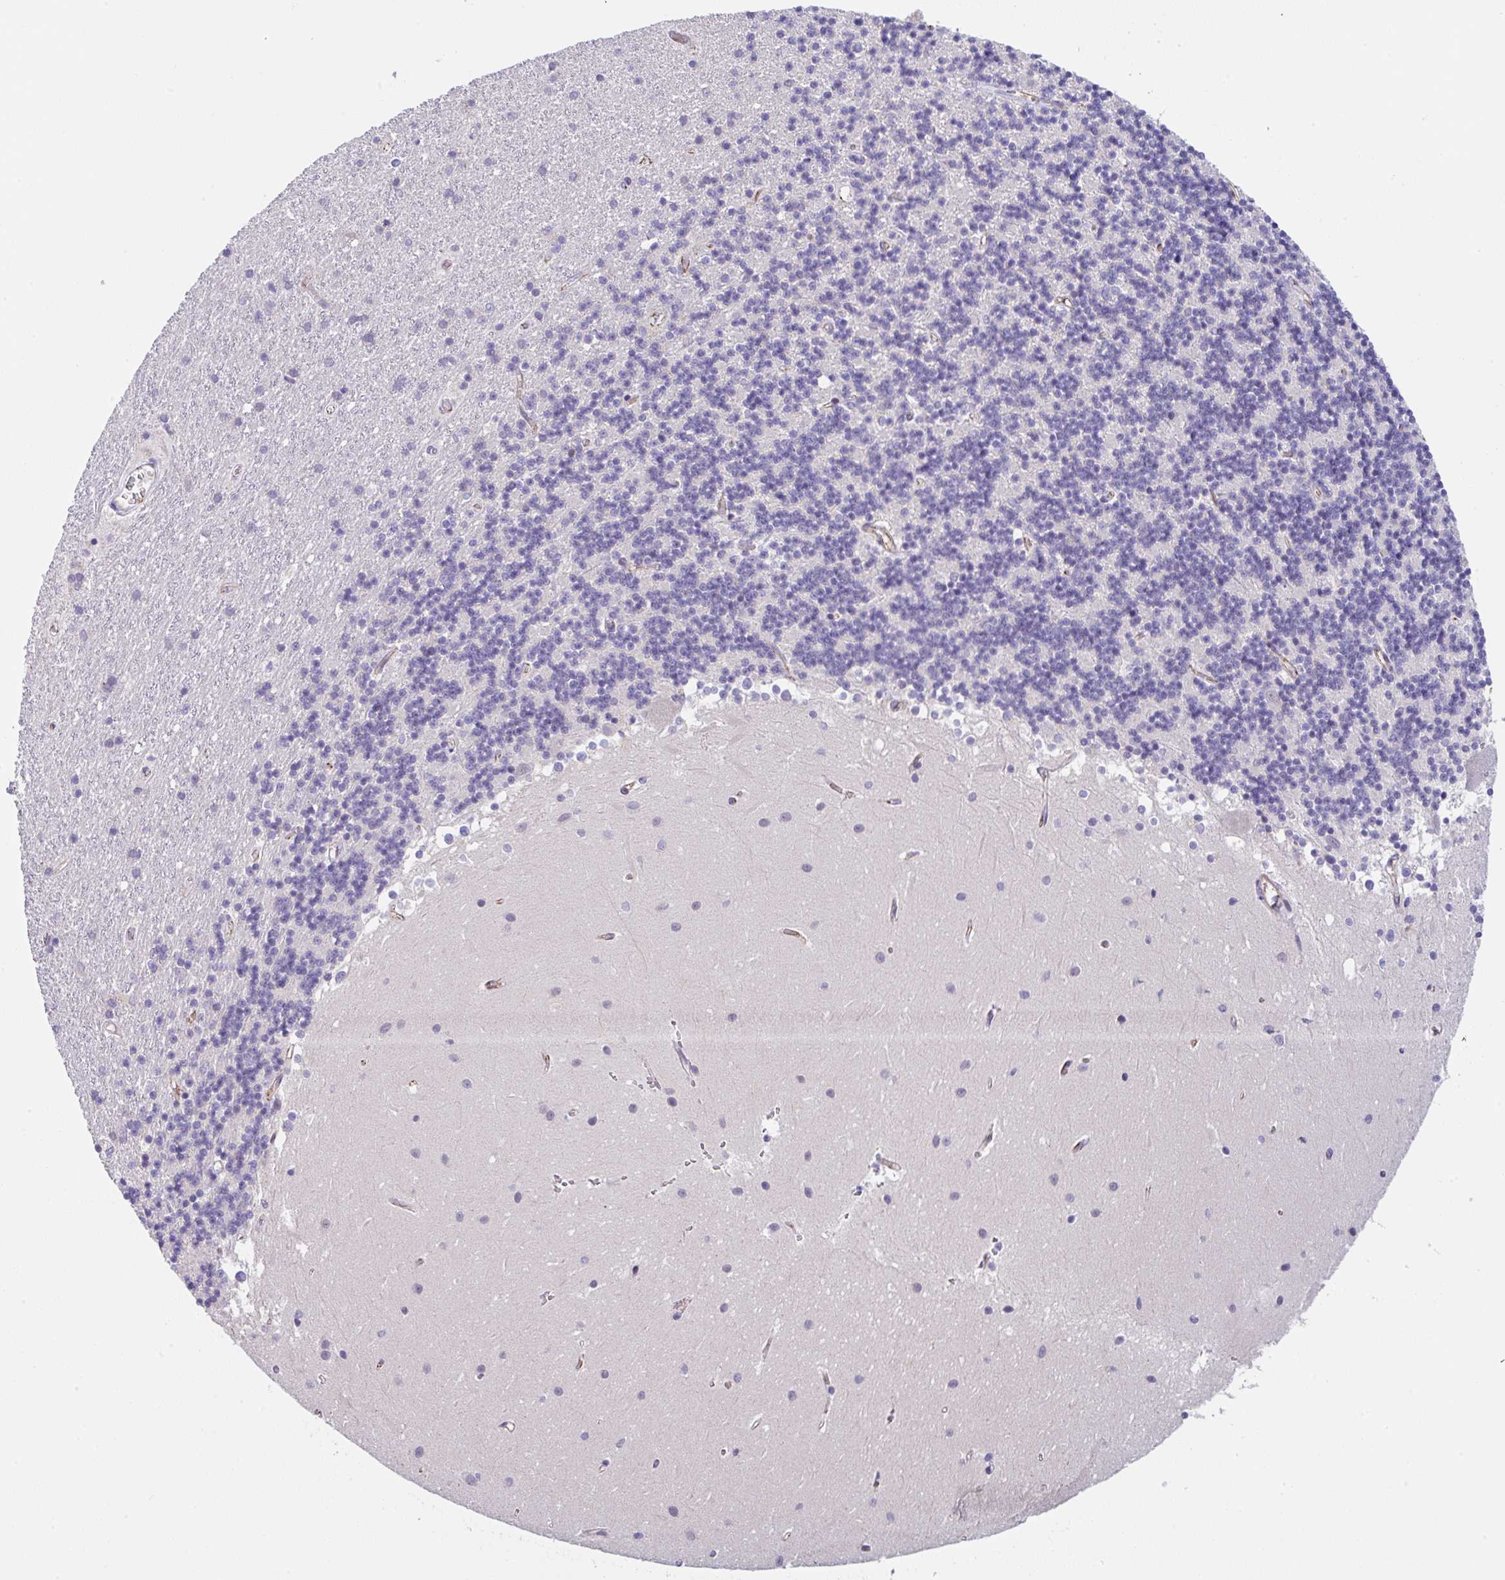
{"staining": {"intensity": "negative", "quantity": "none", "location": "none"}, "tissue": "cerebellum", "cell_type": "Cells in granular layer", "image_type": "normal", "snomed": [{"axis": "morphology", "description": "Normal tissue, NOS"}, {"axis": "topography", "description": "Cerebellum"}], "caption": "This is an IHC image of normal human cerebellum. There is no staining in cells in granular layer.", "gene": "CGNL1", "patient": {"sex": "male", "age": 54}}